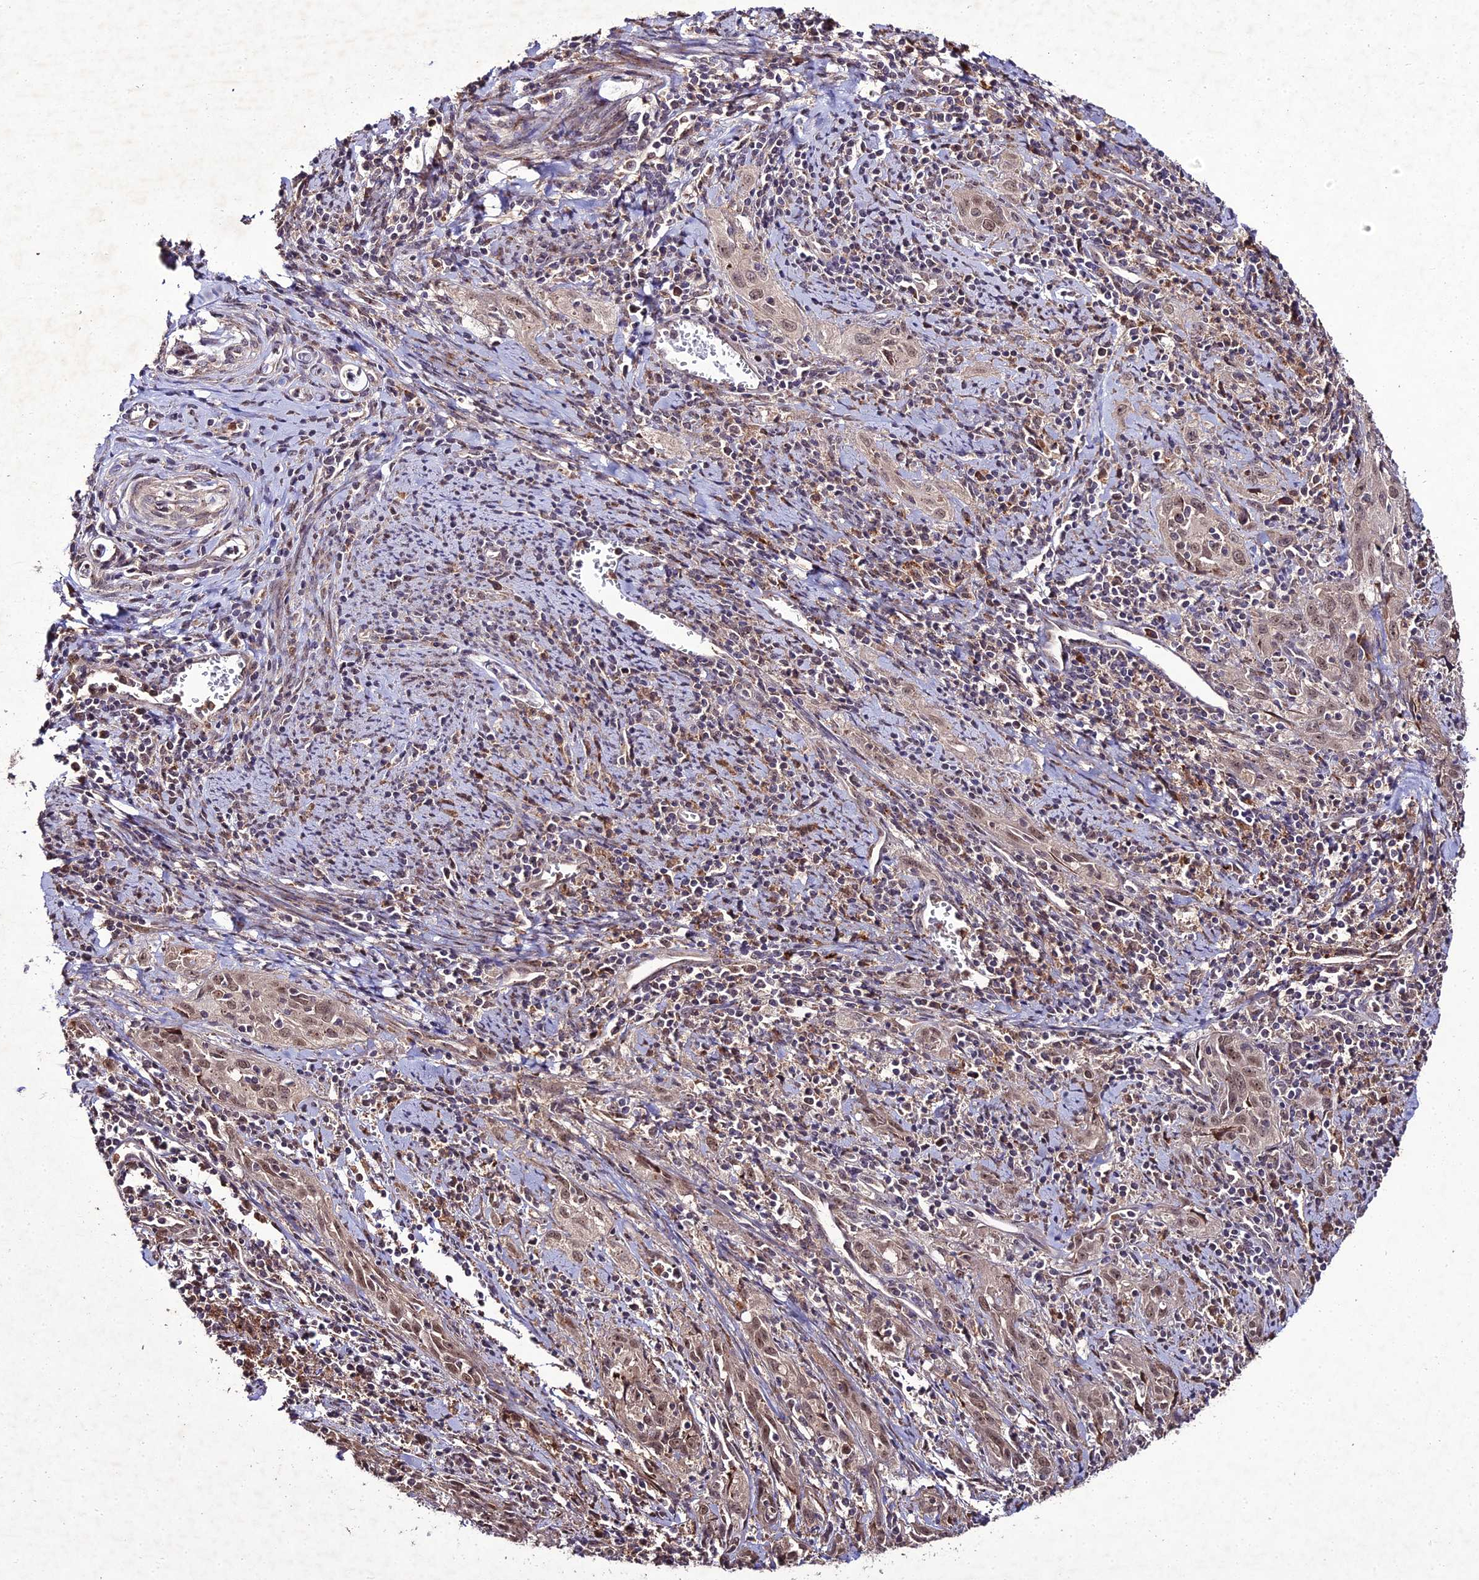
{"staining": {"intensity": "moderate", "quantity": ">75%", "location": "nuclear"}, "tissue": "cervical cancer", "cell_type": "Tumor cells", "image_type": "cancer", "snomed": [{"axis": "morphology", "description": "Squamous cell carcinoma, NOS"}, {"axis": "topography", "description": "Cervix"}], "caption": "Protein staining reveals moderate nuclear expression in about >75% of tumor cells in squamous cell carcinoma (cervical).", "gene": "ZNF766", "patient": {"sex": "female", "age": 57}}